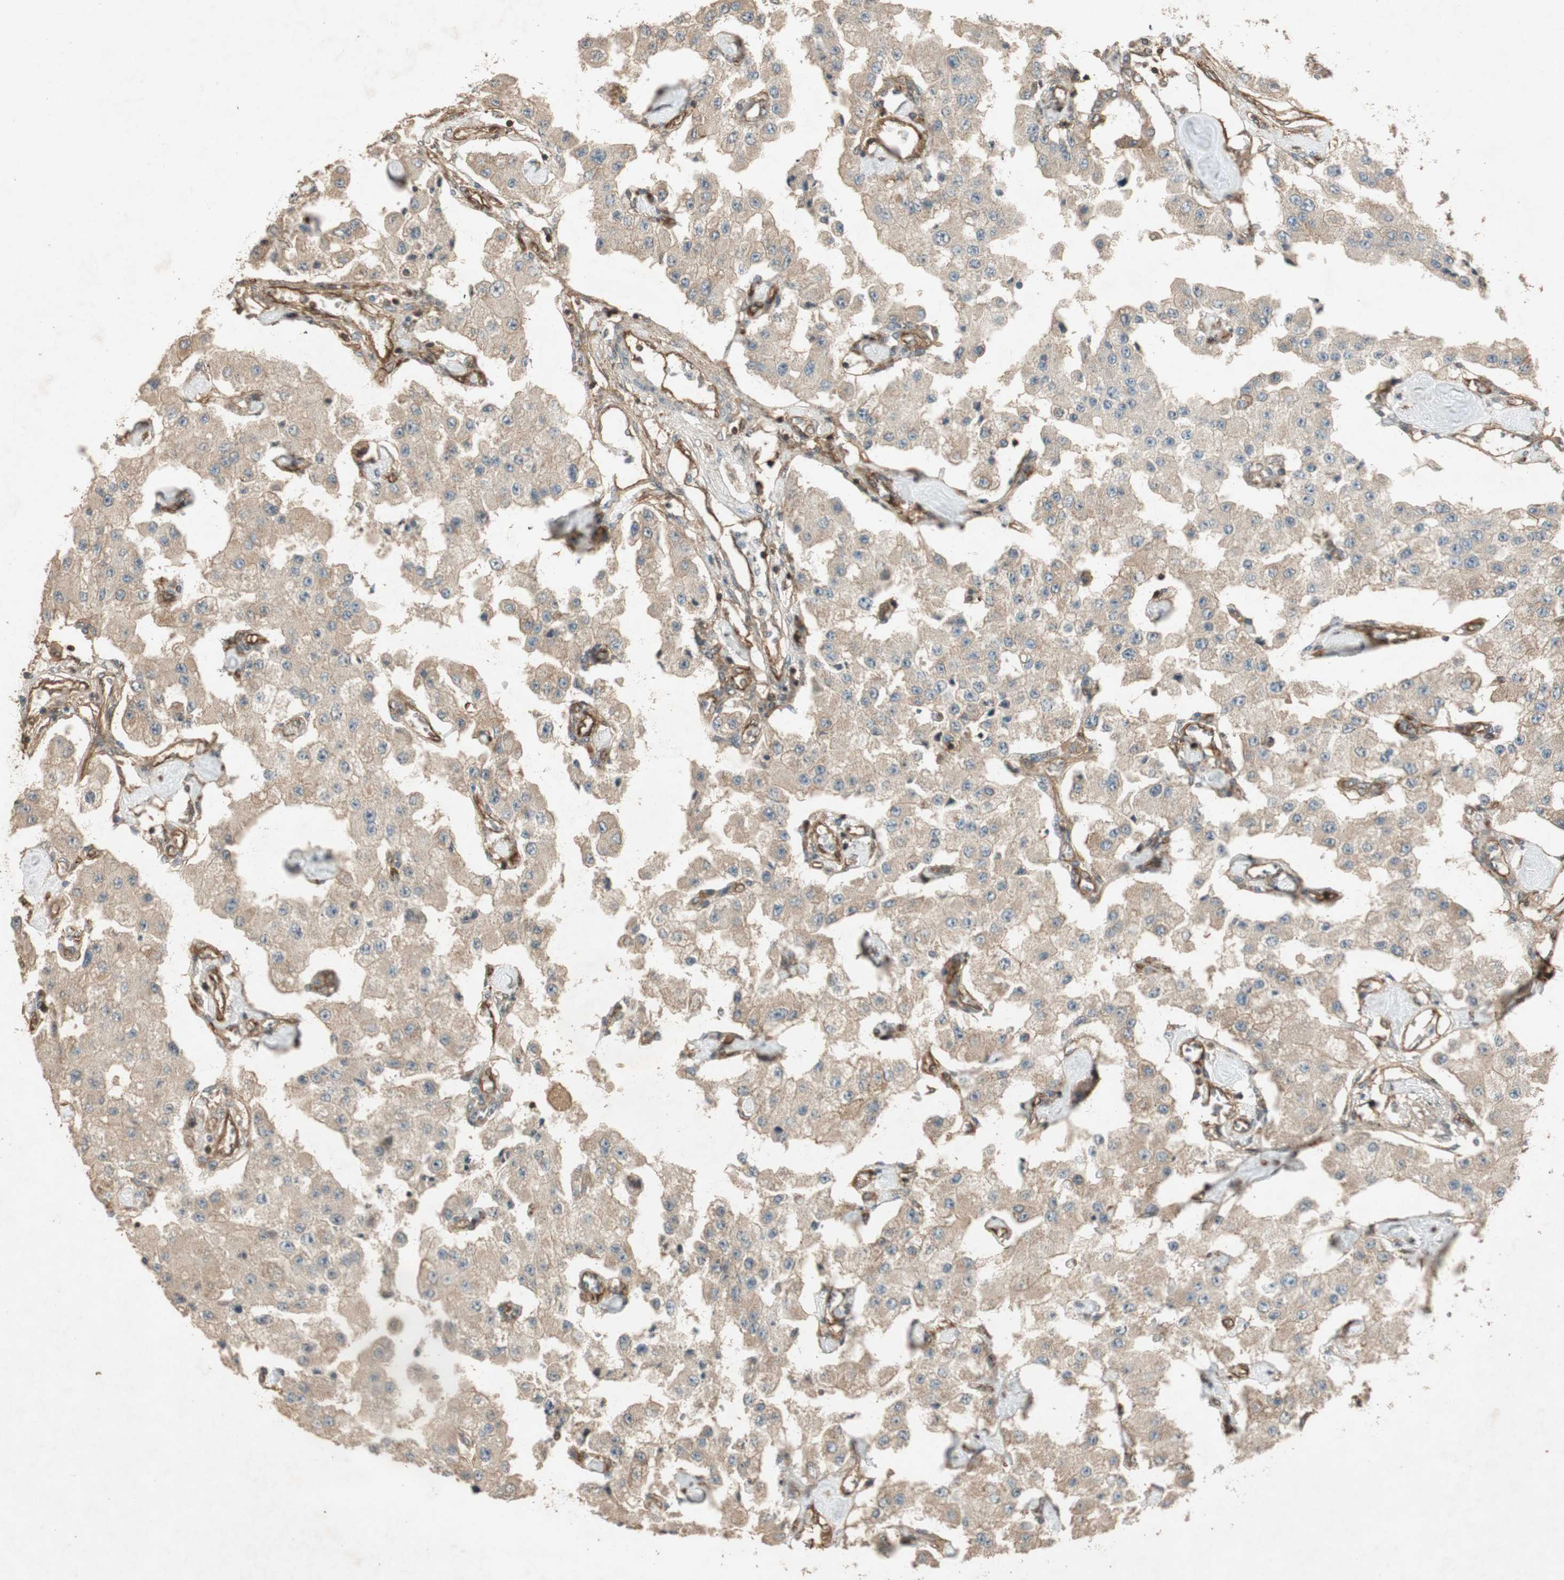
{"staining": {"intensity": "weak", "quantity": ">75%", "location": "cytoplasmic/membranous"}, "tissue": "carcinoid", "cell_type": "Tumor cells", "image_type": "cancer", "snomed": [{"axis": "morphology", "description": "Carcinoid, malignant, NOS"}, {"axis": "topography", "description": "Pancreas"}], "caption": "The photomicrograph demonstrates a brown stain indicating the presence of a protein in the cytoplasmic/membranous of tumor cells in carcinoid (malignant).", "gene": "BTN3A3", "patient": {"sex": "male", "age": 41}}